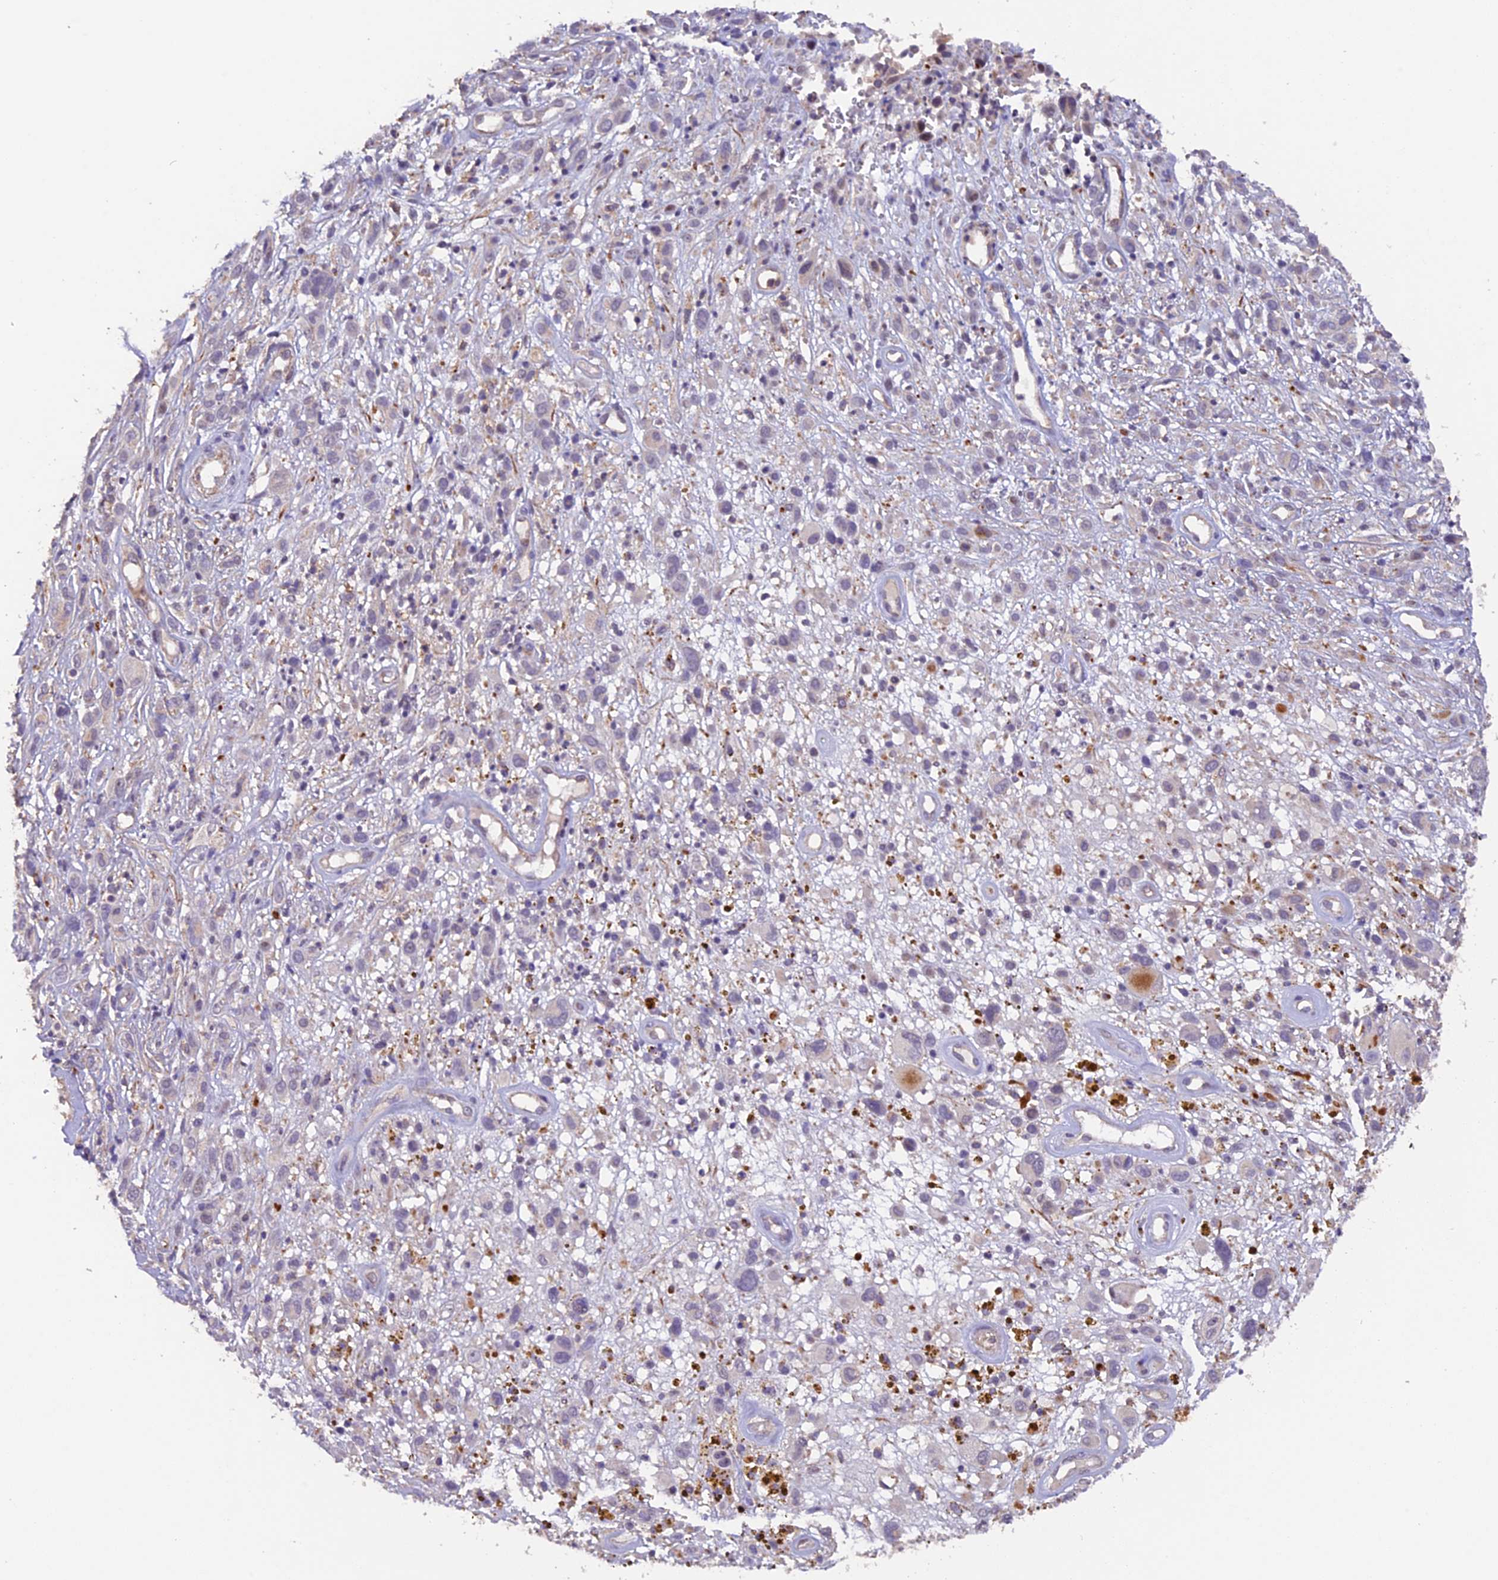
{"staining": {"intensity": "negative", "quantity": "none", "location": "none"}, "tissue": "melanoma", "cell_type": "Tumor cells", "image_type": "cancer", "snomed": [{"axis": "morphology", "description": "Malignant melanoma, NOS"}, {"axis": "topography", "description": "Skin of trunk"}], "caption": "DAB (3,3'-diaminobenzidine) immunohistochemical staining of human melanoma displays no significant positivity in tumor cells.", "gene": "GNB5", "patient": {"sex": "male", "age": 71}}